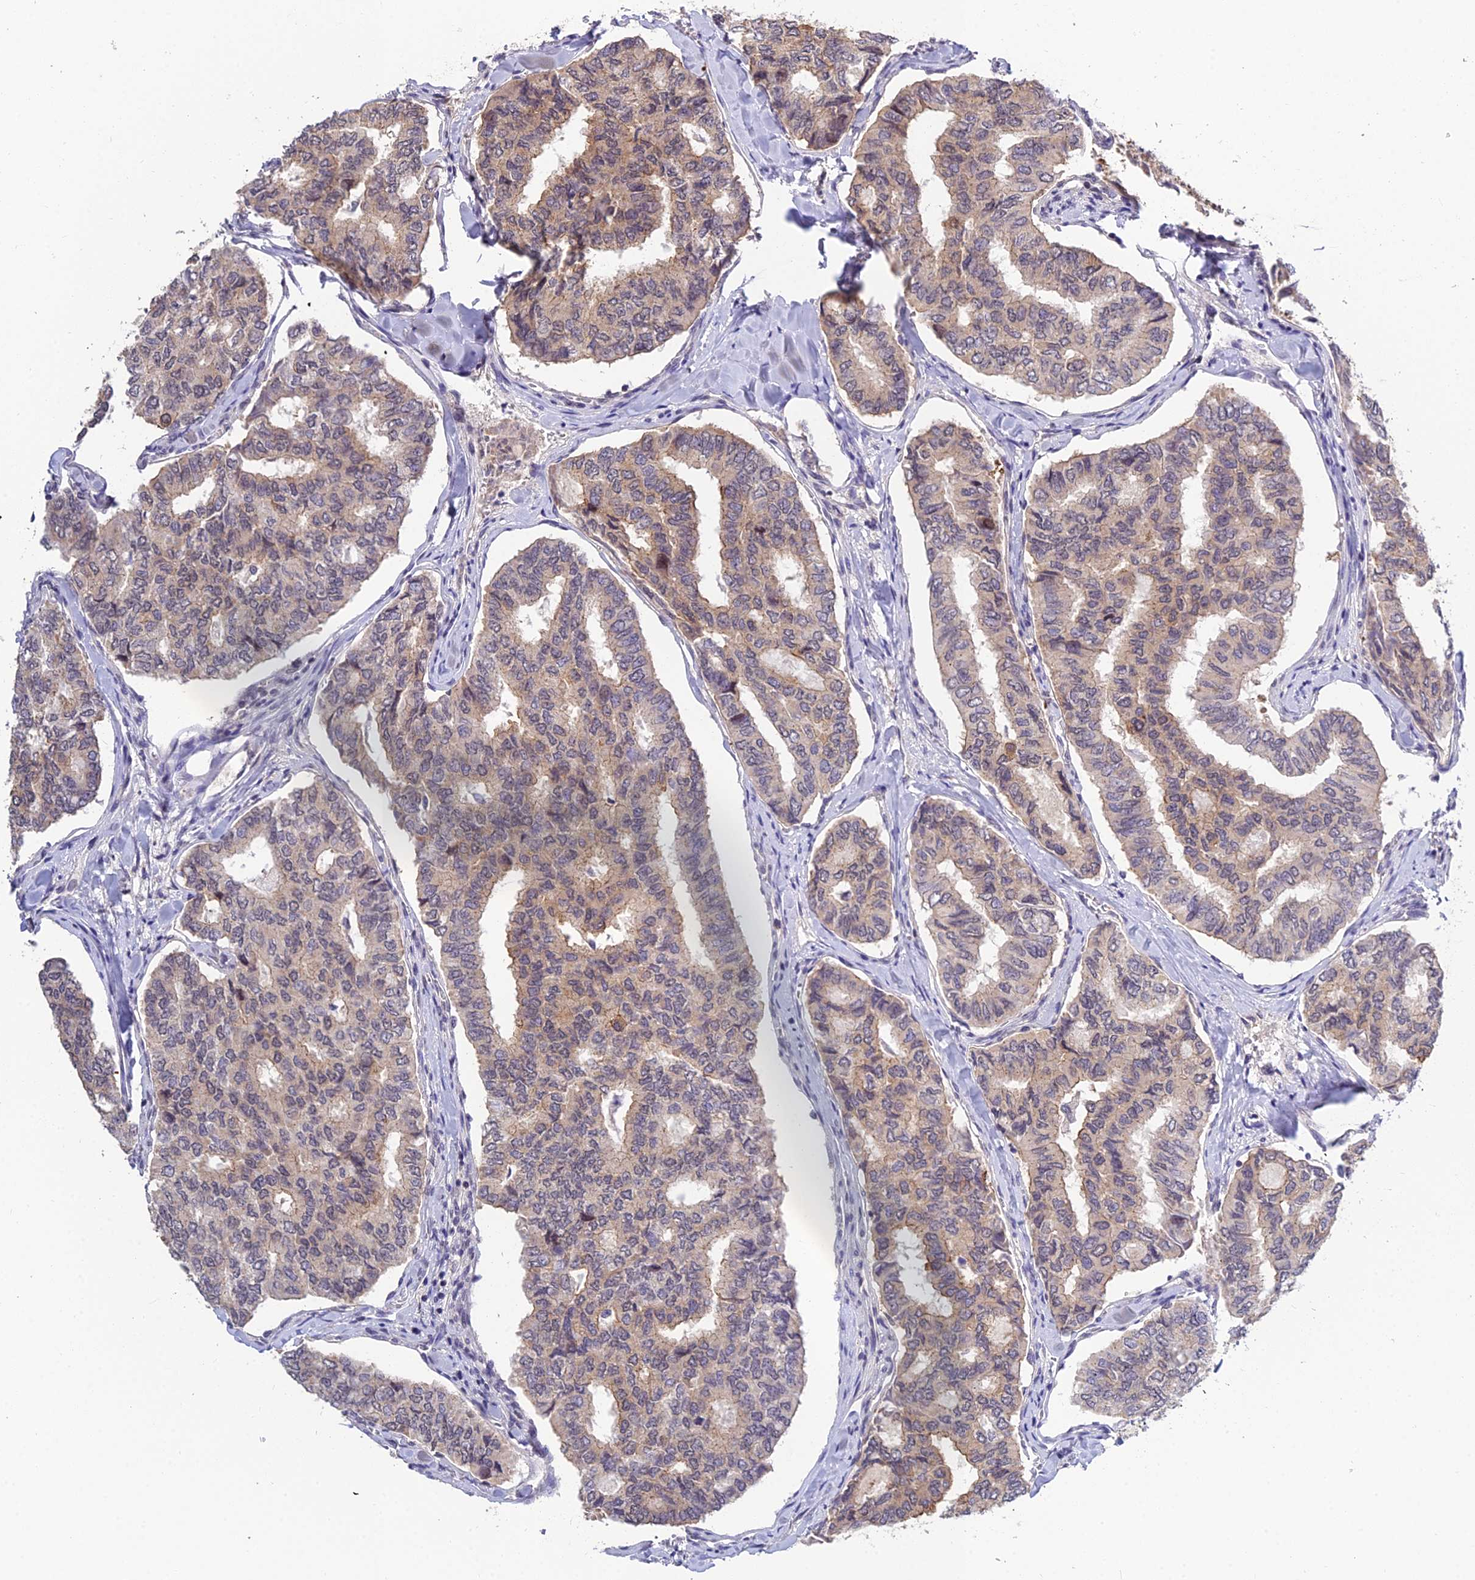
{"staining": {"intensity": "weak", "quantity": "25%-75%", "location": "cytoplasmic/membranous"}, "tissue": "thyroid cancer", "cell_type": "Tumor cells", "image_type": "cancer", "snomed": [{"axis": "morphology", "description": "Papillary adenocarcinoma, NOS"}, {"axis": "topography", "description": "Thyroid gland"}], "caption": "This is an image of IHC staining of thyroid cancer (papillary adenocarcinoma), which shows weak positivity in the cytoplasmic/membranous of tumor cells.", "gene": "HOXB1", "patient": {"sex": "female", "age": 35}}